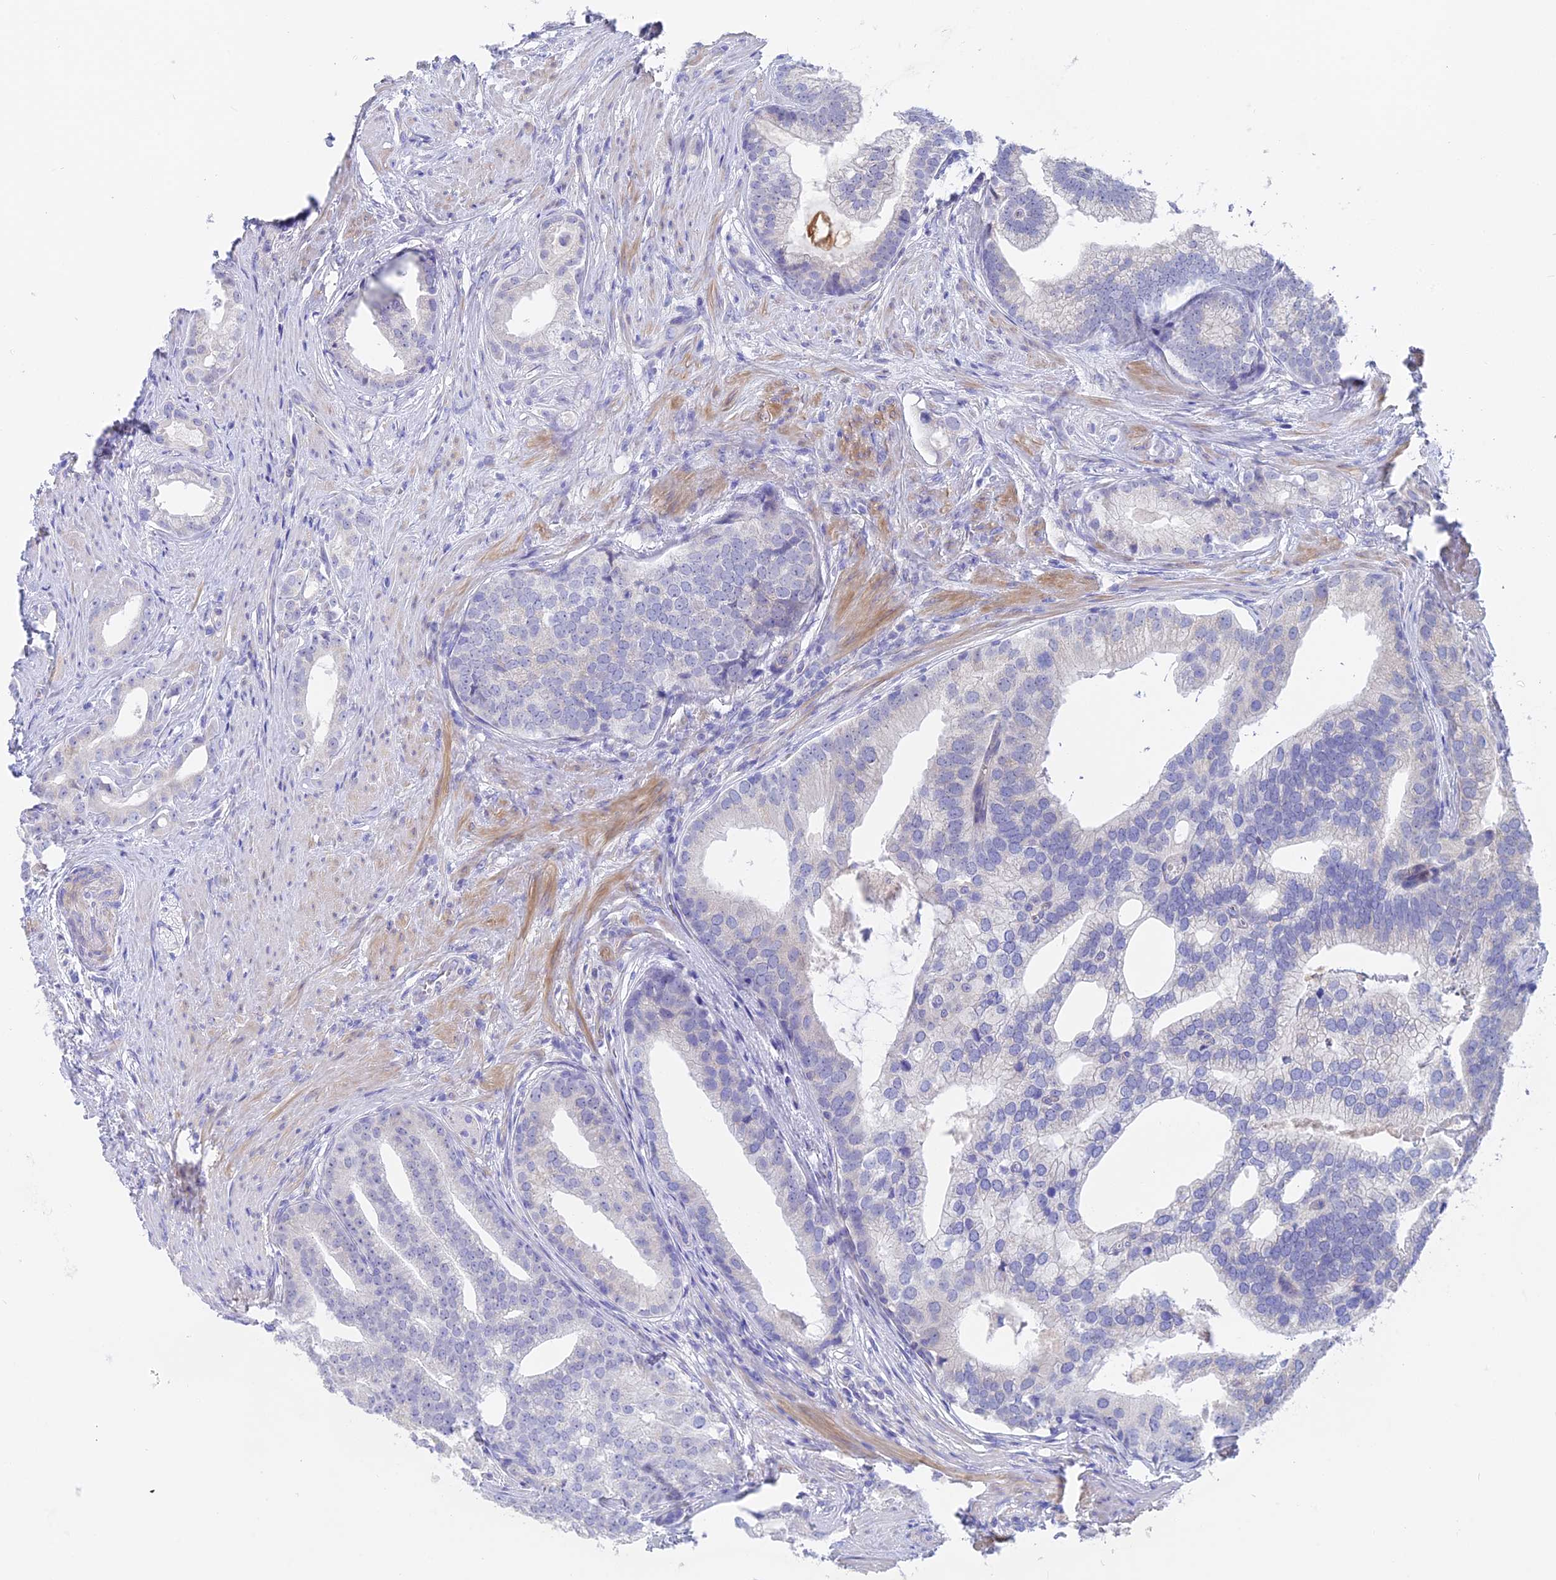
{"staining": {"intensity": "negative", "quantity": "none", "location": "none"}, "tissue": "prostate cancer", "cell_type": "Tumor cells", "image_type": "cancer", "snomed": [{"axis": "morphology", "description": "Adenocarcinoma, Low grade"}, {"axis": "topography", "description": "Prostate"}], "caption": "Protein analysis of adenocarcinoma (low-grade) (prostate) demonstrates no significant positivity in tumor cells. (Stains: DAB (3,3'-diaminobenzidine) IHC with hematoxylin counter stain, Microscopy: brightfield microscopy at high magnification).", "gene": "GLB1L", "patient": {"sex": "male", "age": 71}}